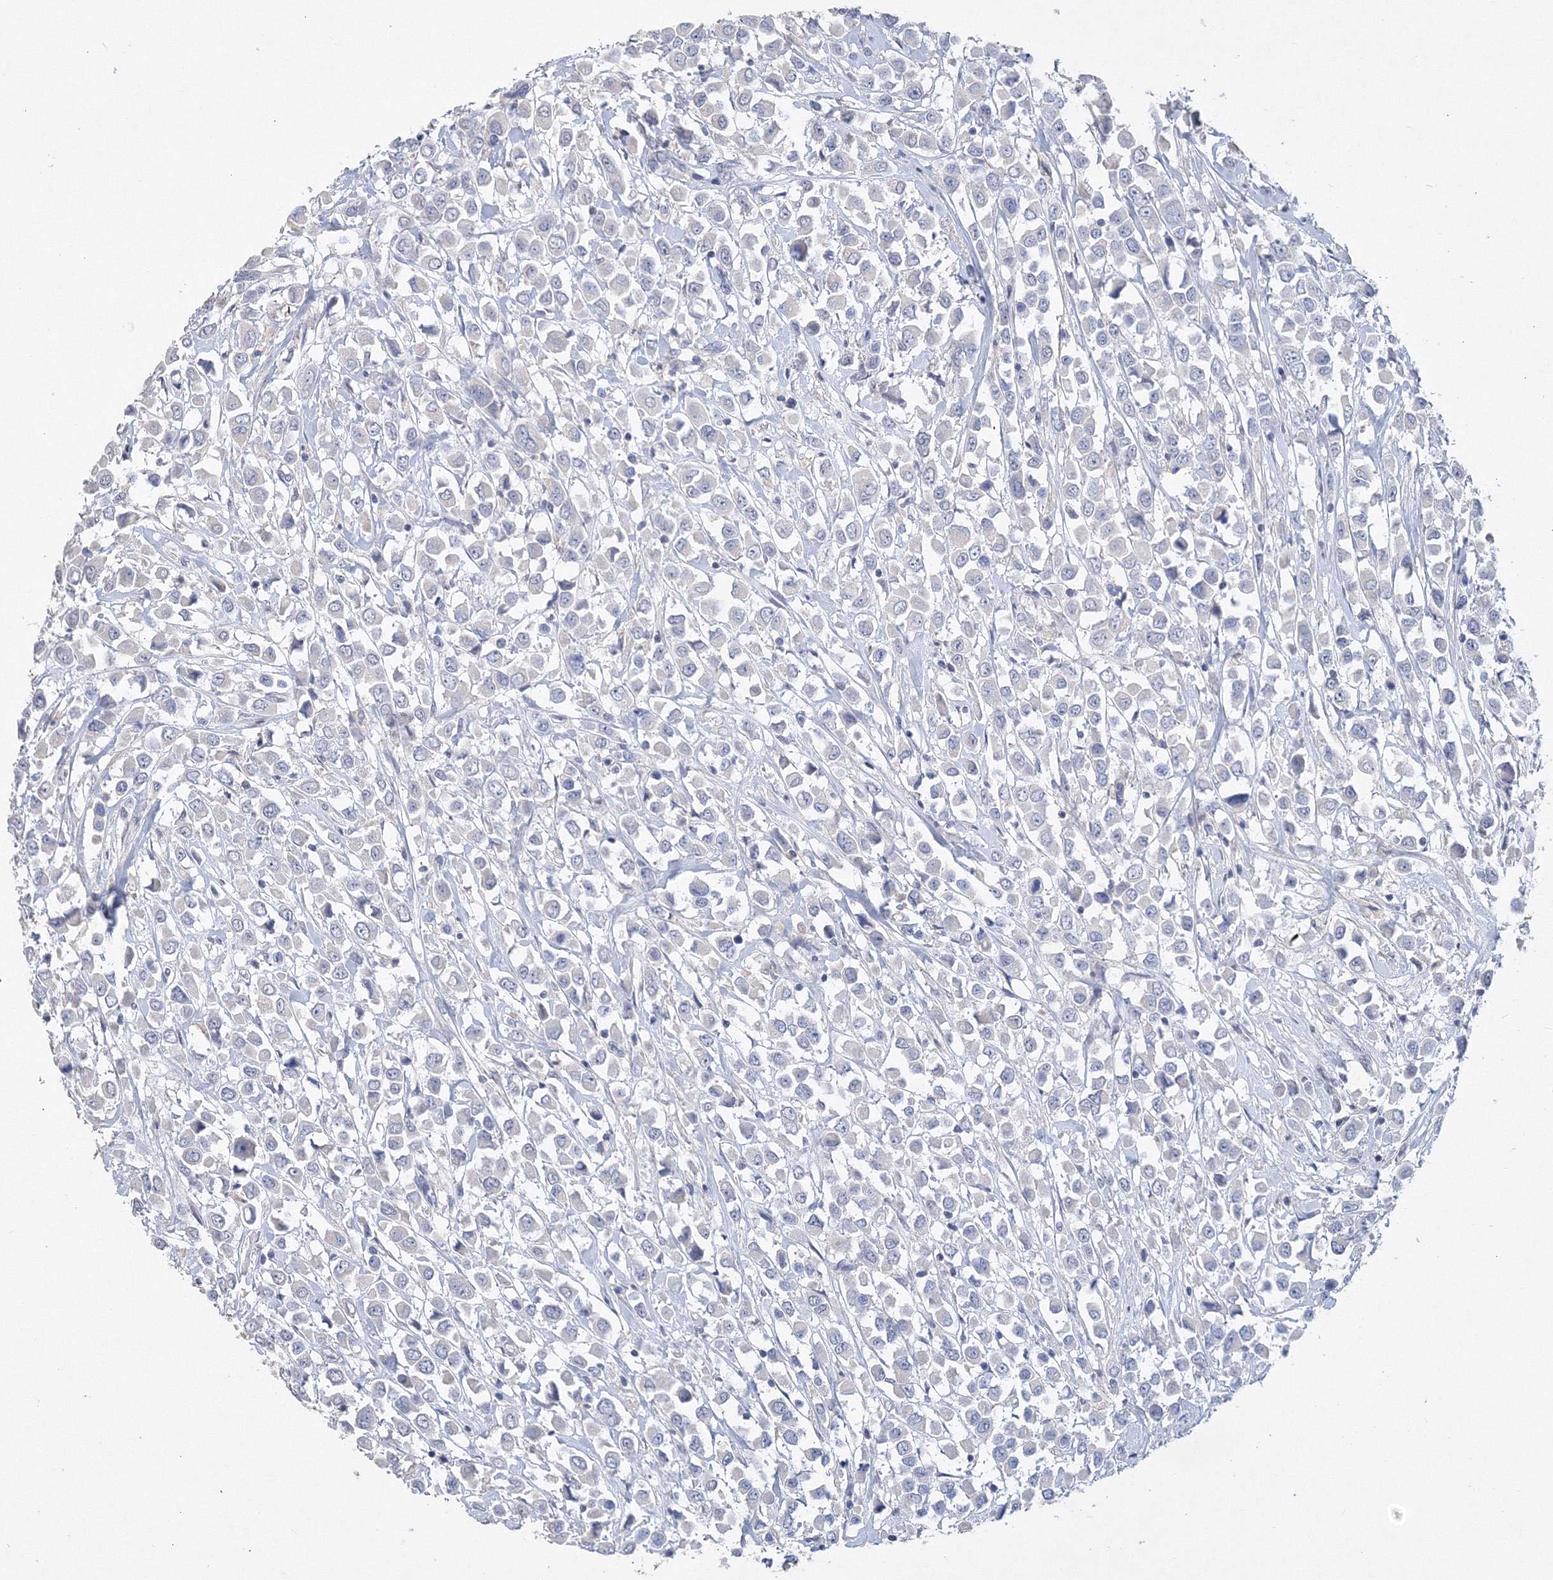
{"staining": {"intensity": "negative", "quantity": "none", "location": "none"}, "tissue": "breast cancer", "cell_type": "Tumor cells", "image_type": "cancer", "snomed": [{"axis": "morphology", "description": "Duct carcinoma"}, {"axis": "topography", "description": "Breast"}], "caption": "IHC micrograph of neoplastic tissue: human breast cancer (invasive ductal carcinoma) stained with DAB reveals no significant protein expression in tumor cells.", "gene": "OSBPL6", "patient": {"sex": "female", "age": 61}}